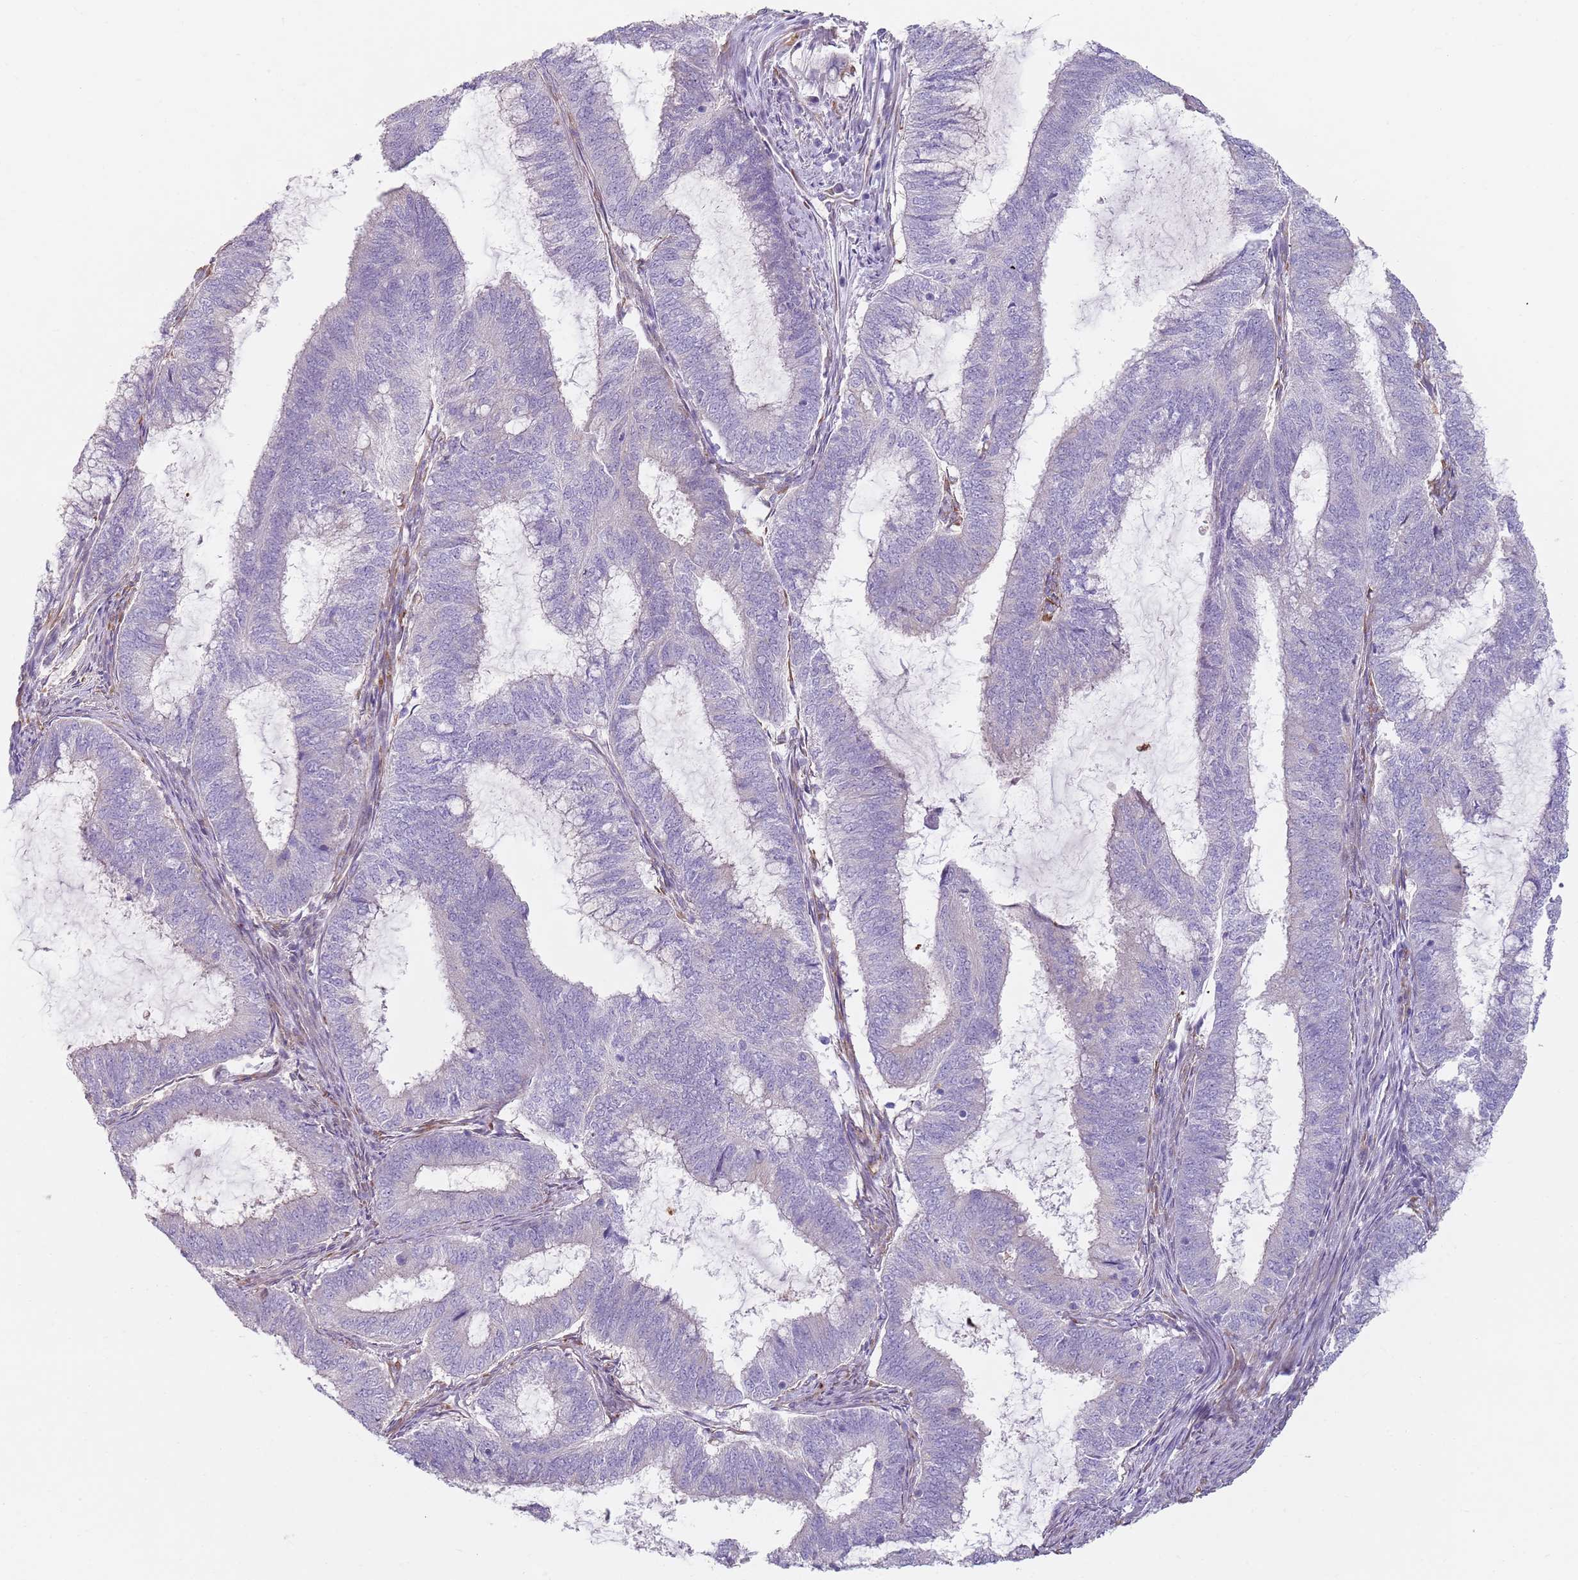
{"staining": {"intensity": "negative", "quantity": "none", "location": "none"}, "tissue": "endometrial cancer", "cell_type": "Tumor cells", "image_type": "cancer", "snomed": [{"axis": "morphology", "description": "Adenocarcinoma, NOS"}, {"axis": "topography", "description": "Endometrium"}], "caption": "Endometrial cancer stained for a protein using immunohistochemistry exhibits no positivity tumor cells.", "gene": "PHLPP2", "patient": {"sex": "female", "age": 51}}